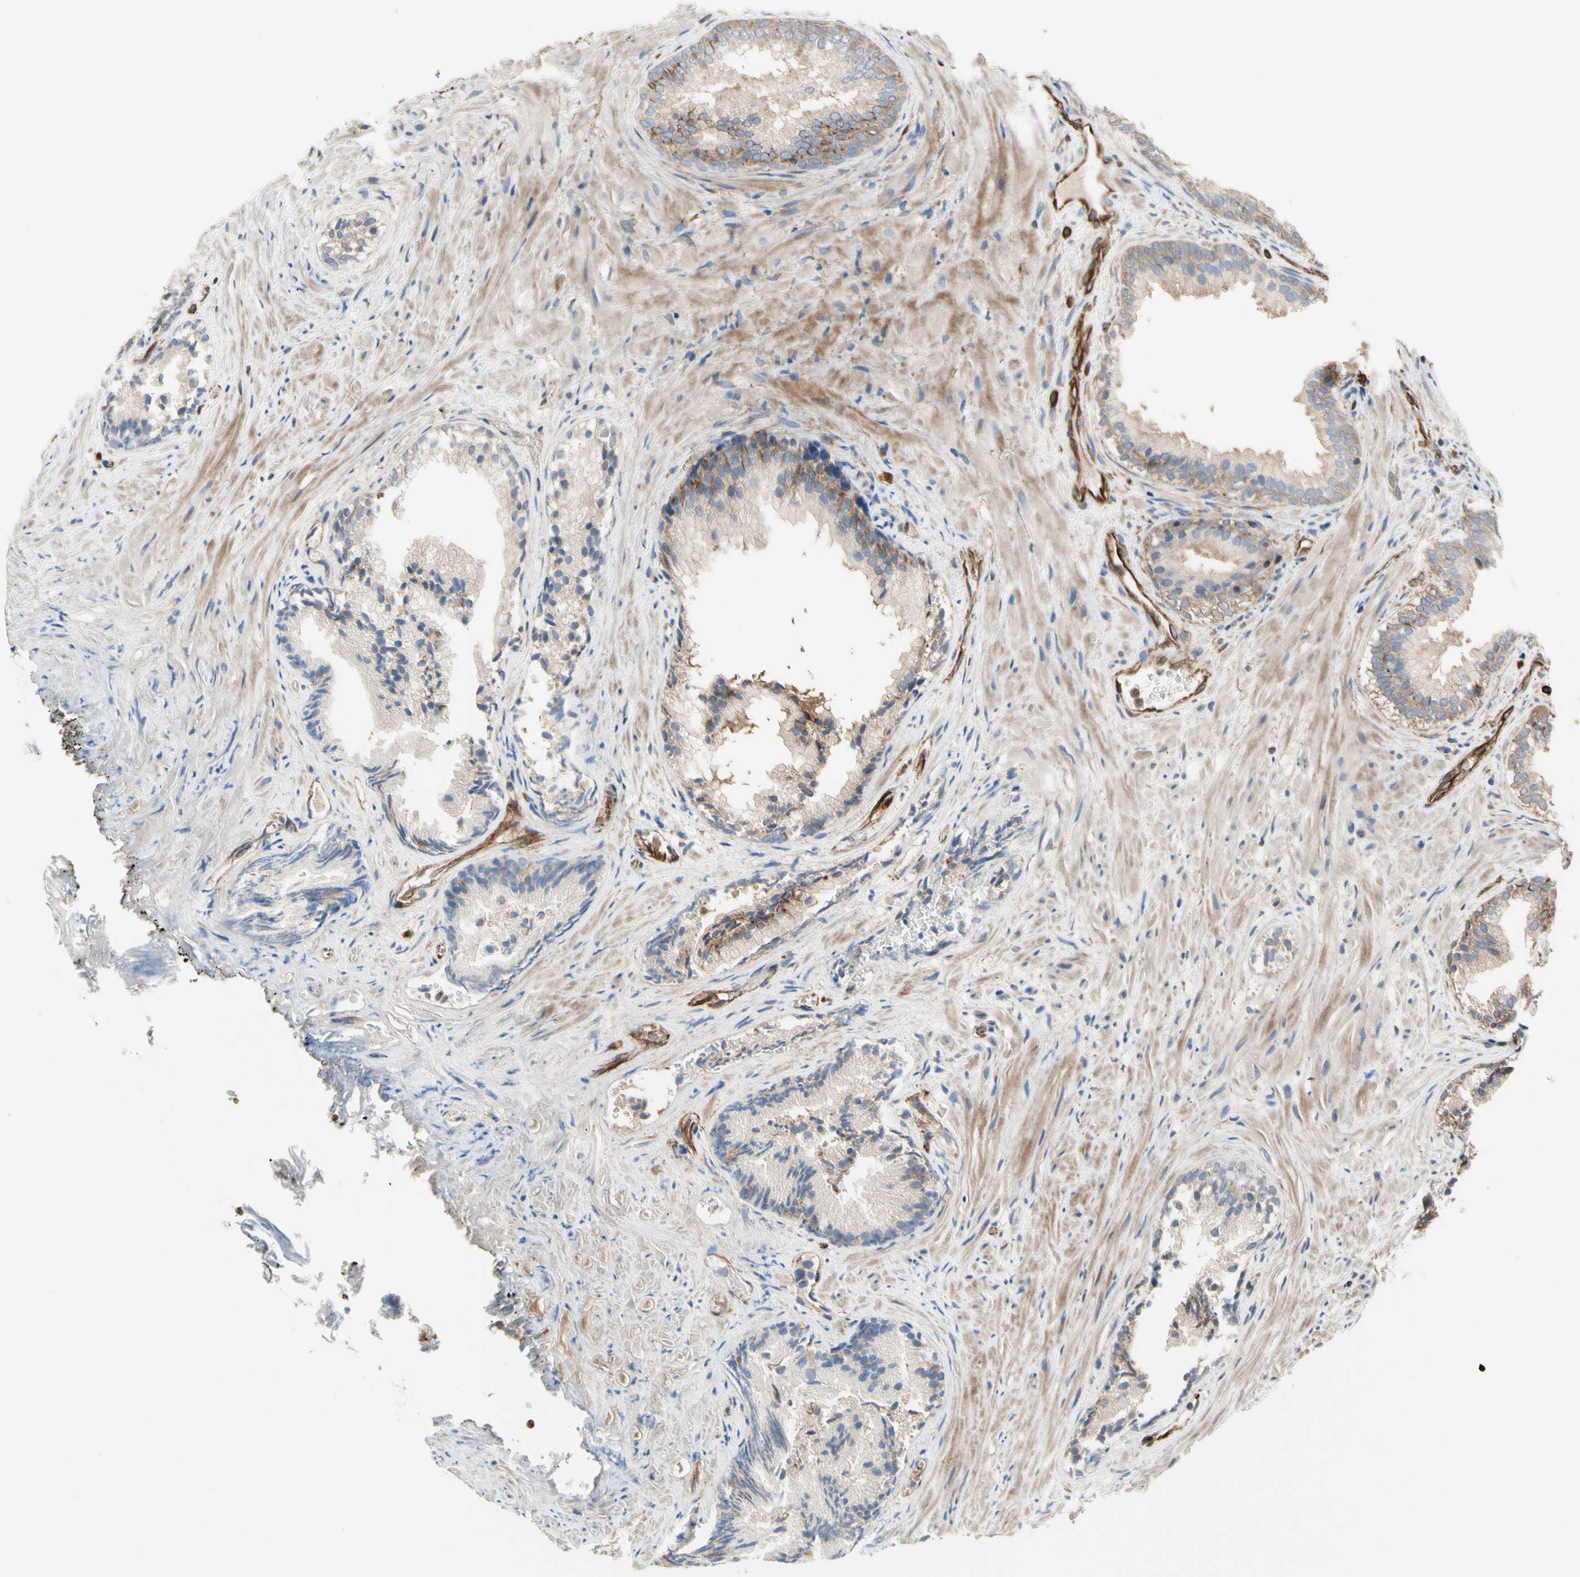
{"staining": {"intensity": "weak", "quantity": "25%-75%", "location": "cytoplasmic/membranous"}, "tissue": "prostate", "cell_type": "Glandular cells", "image_type": "normal", "snomed": [{"axis": "morphology", "description": "Normal tissue, NOS"}, {"axis": "topography", "description": "Prostate"}], "caption": "Immunohistochemical staining of benign human prostate demonstrates 25%-75% levels of weak cytoplasmic/membranous protein staining in about 25%-75% of glandular cells.", "gene": "TRAF2", "patient": {"sex": "male", "age": 76}}